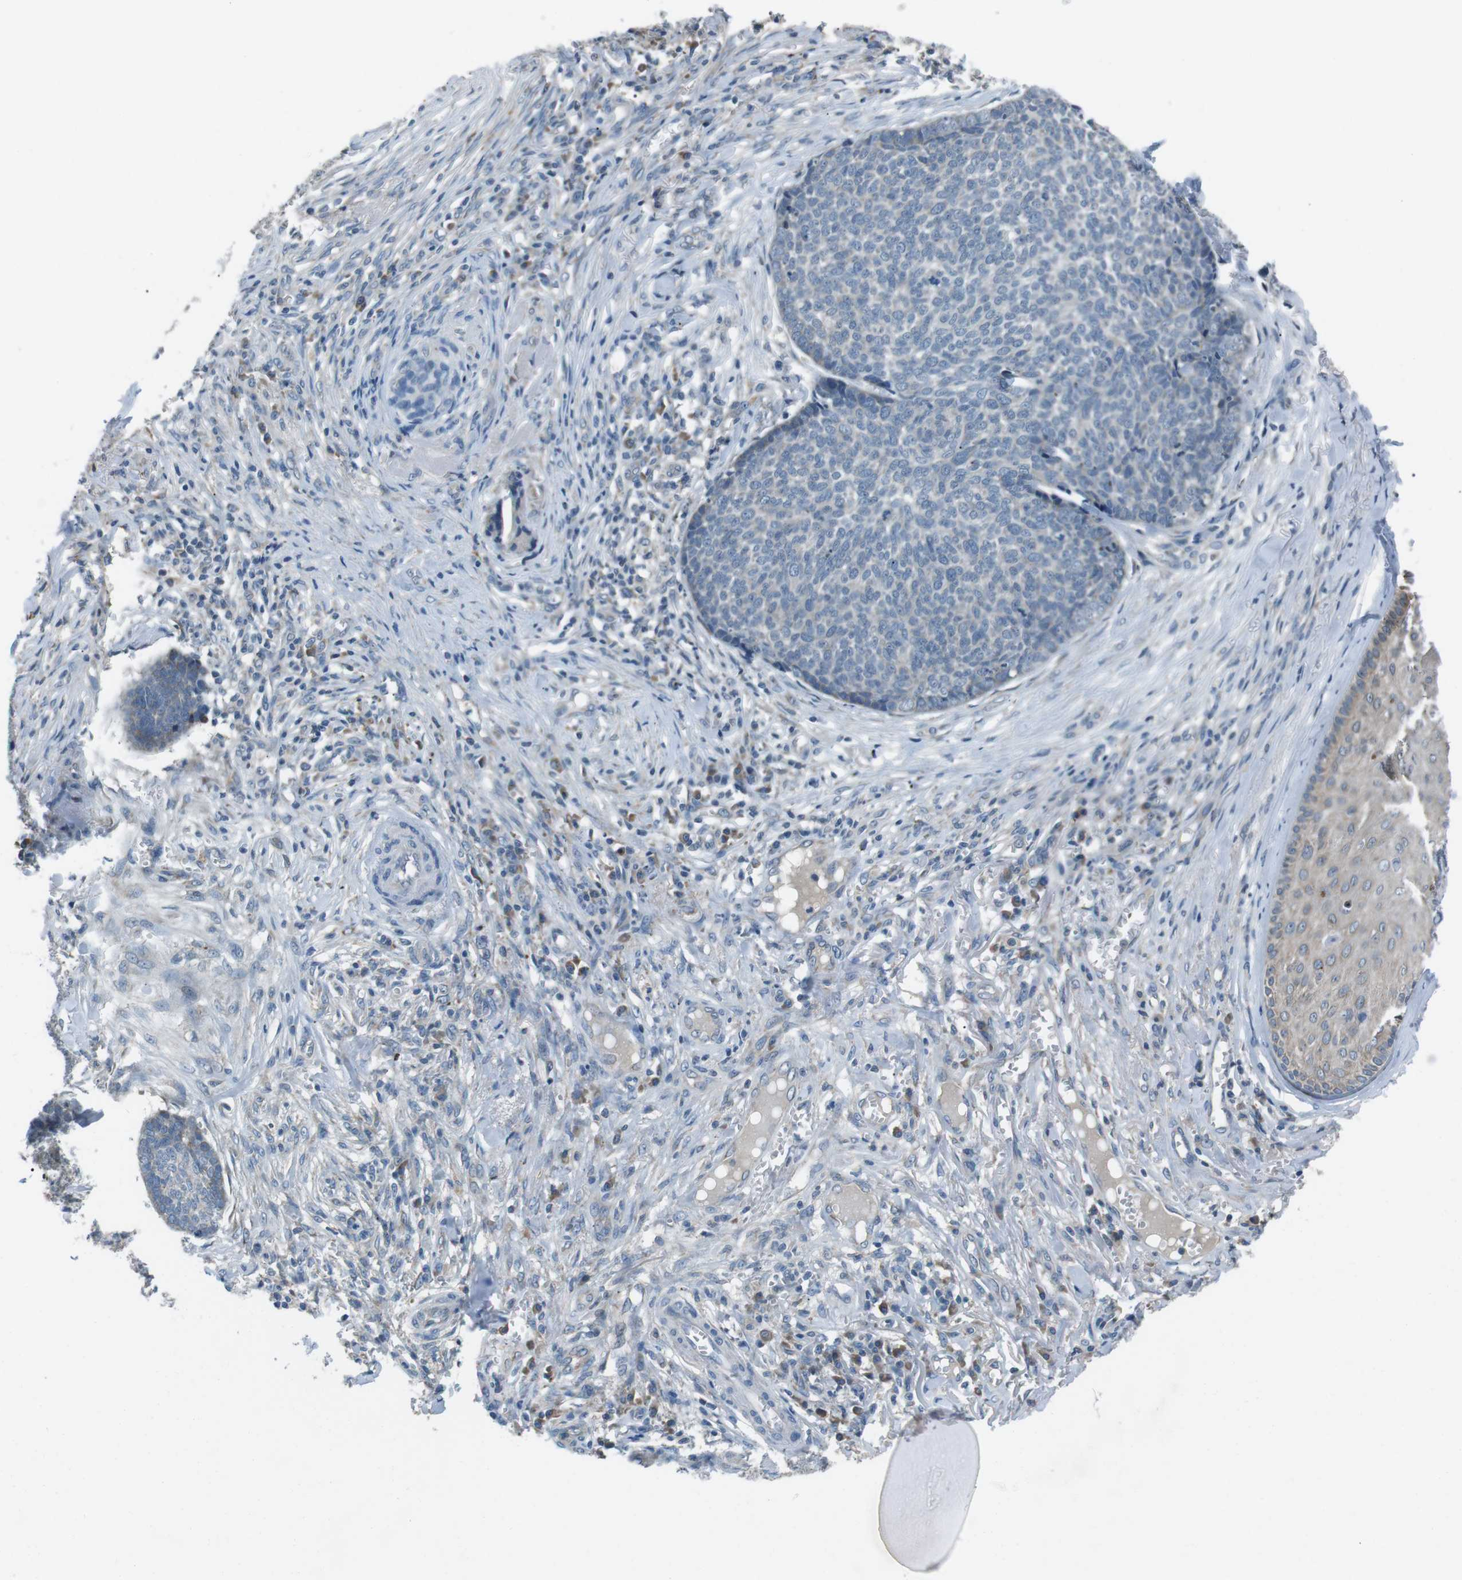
{"staining": {"intensity": "negative", "quantity": "none", "location": "none"}, "tissue": "skin cancer", "cell_type": "Tumor cells", "image_type": "cancer", "snomed": [{"axis": "morphology", "description": "Basal cell carcinoma"}, {"axis": "topography", "description": "Skin"}], "caption": "There is no significant positivity in tumor cells of skin cancer.", "gene": "FAM3B", "patient": {"sex": "male", "age": 84}}